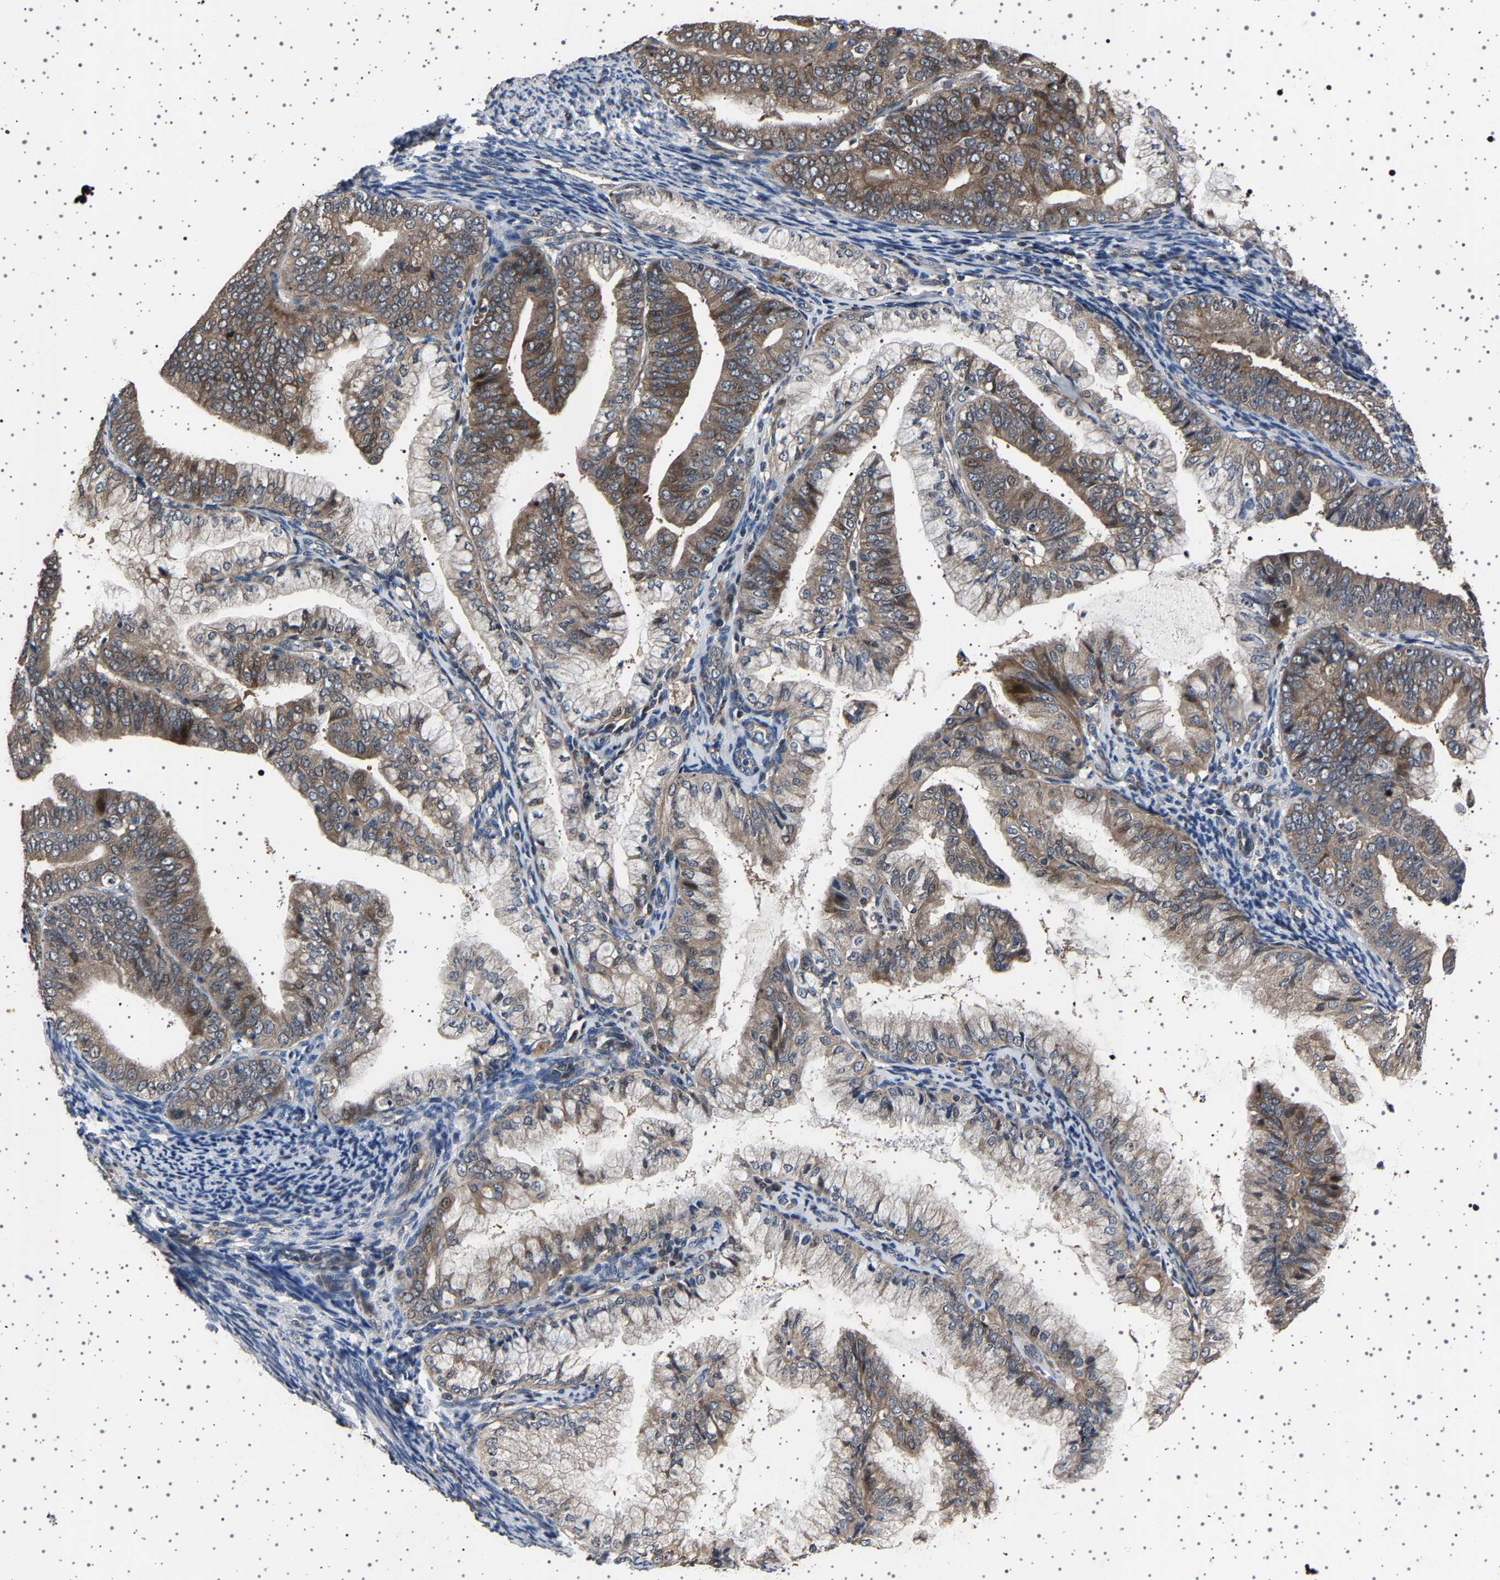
{"staining": {"intensity": "moderate", "quantity": ">75%", "location": "cytoplasmic/membranous"}, "tissue": "endometrial cancer", "cell_type": "Tumor cells", "image_type": "cancer", "snomed": [{"axis": "morphology", "description": "Adenocarcinoma, NOS"}, {"axis": "topography", "description": "Endometrium"}], "caption": "Approximately >75% of tumor cells in adenocarcinoma (endometrial) demonstrate moderate cytoplasmic/membranous protein expression as visualized by brown immunohistochemical staining.", "gene": "NCKAP1", "patient": {"sex": "female", "age": 63}}